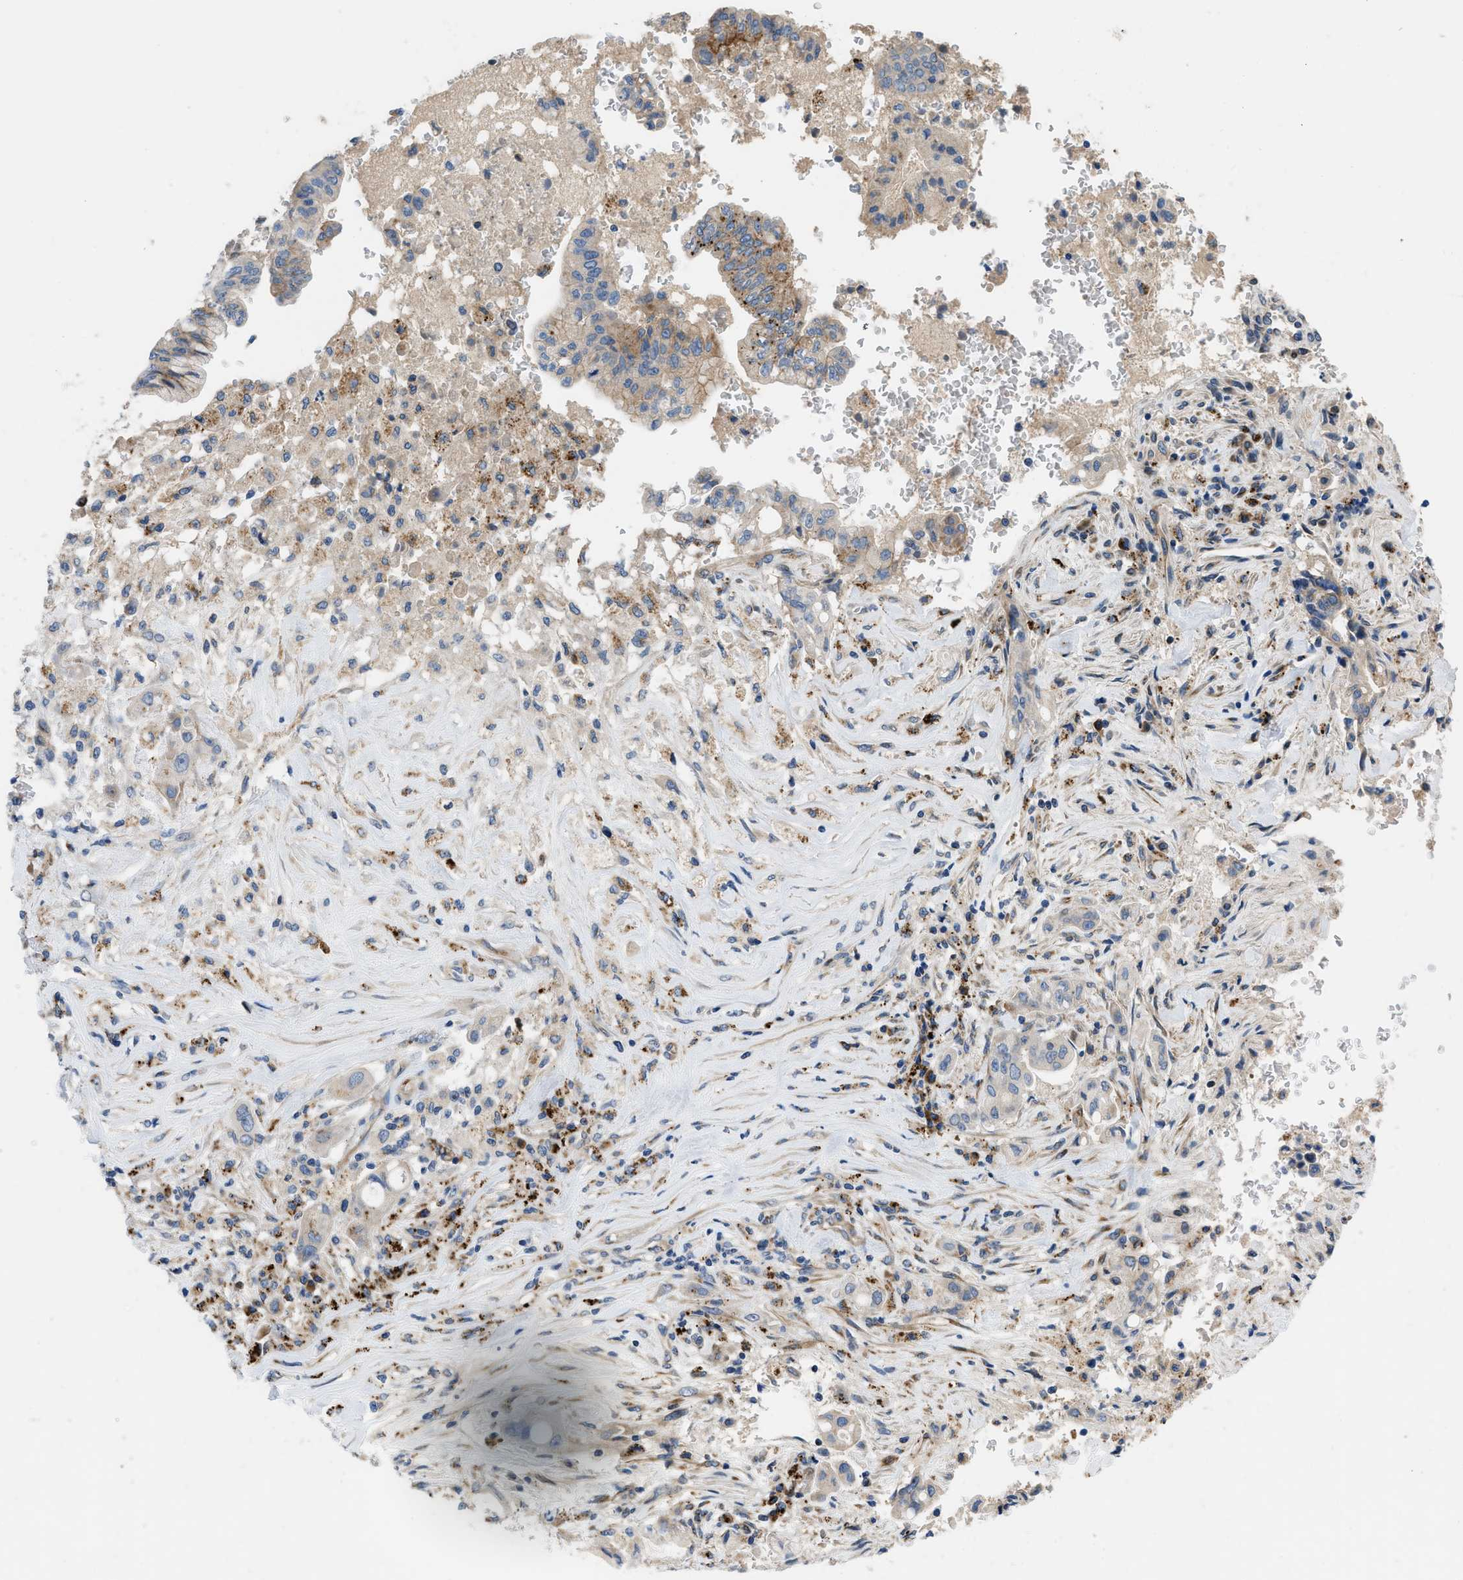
{"staining": {"intensity": "weak", "quantity": "<25%", "location": "cytoplasmic/membranous"}, "tissue": "pancreatic cancer", "cell_type": "Tumor cells", "image_type": "cancer", "snomed": [{"axis": "morphology", "description": "Adenocarcinoma, NOS"}, {"axis": "topography", "description": "Pancreas"}], "caption": "A high-resolution histopathology image shows immunohistochemistry (IHC) staining of pancreatic cancer, which demonstrates no significant positivity in tumor cells. (DAB IHC, high magnification).", "gene": "TMEM248", "patient": {"sex": "female", "age": 73}}